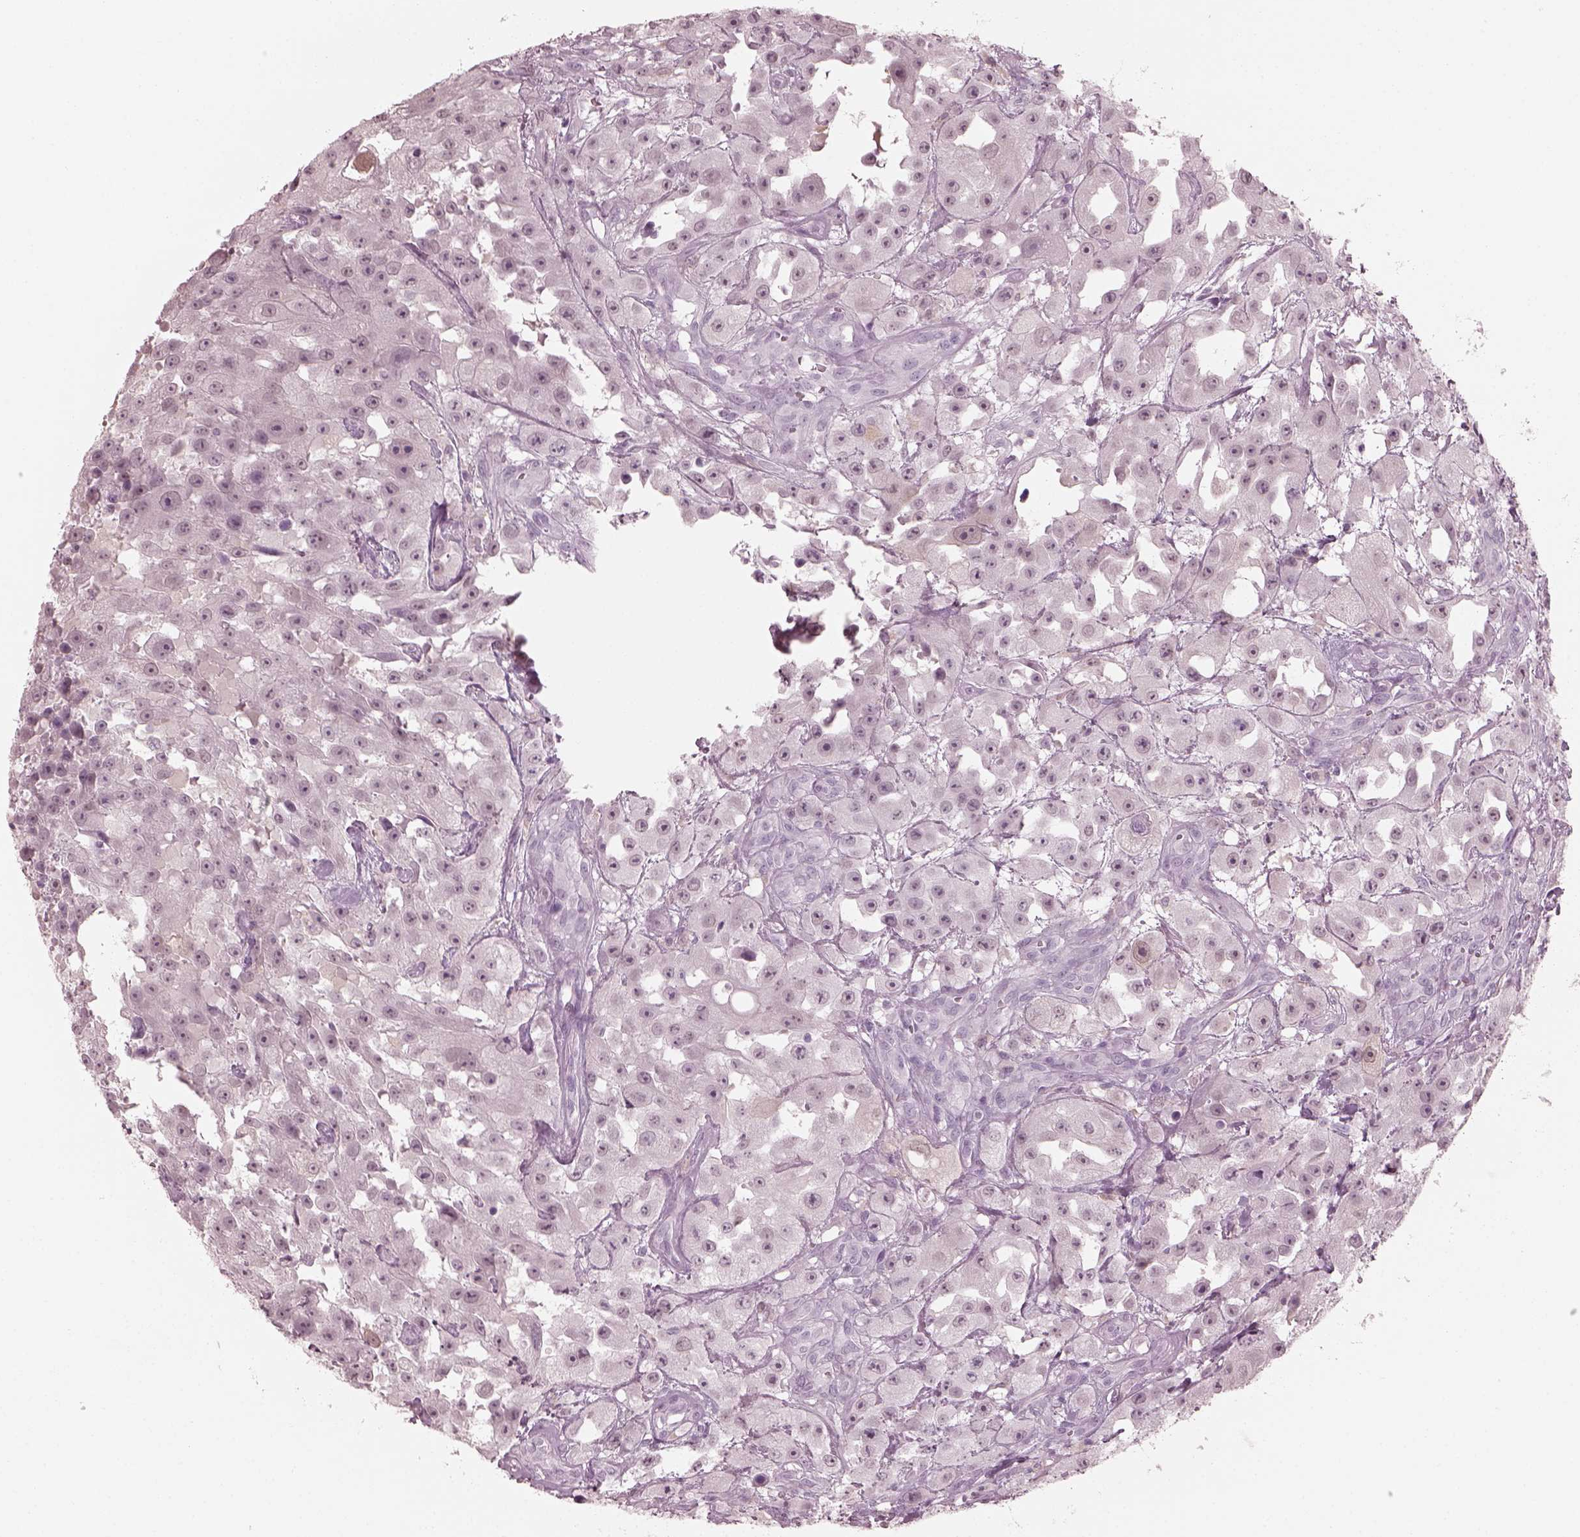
{"staining": {"intensity": "negative", "quantity": "none", "location": "none"}, "tissue": "urothelial cancer", "cell_type": "Tumor cells", "image_type": "cancer", "snomed": [{"axis": "morphology", "description": "Urothelial carcinoma, High grade"}, {"axis": "topography", "description": "Urinary bladder"}], "caption": "Immunohistochemical staining of human high-grade urothelial carcinoma exhibits no significant positivity in tumor cells.", "gene": "C2orf81", "patient": {"sex": "male", "age": 79}}